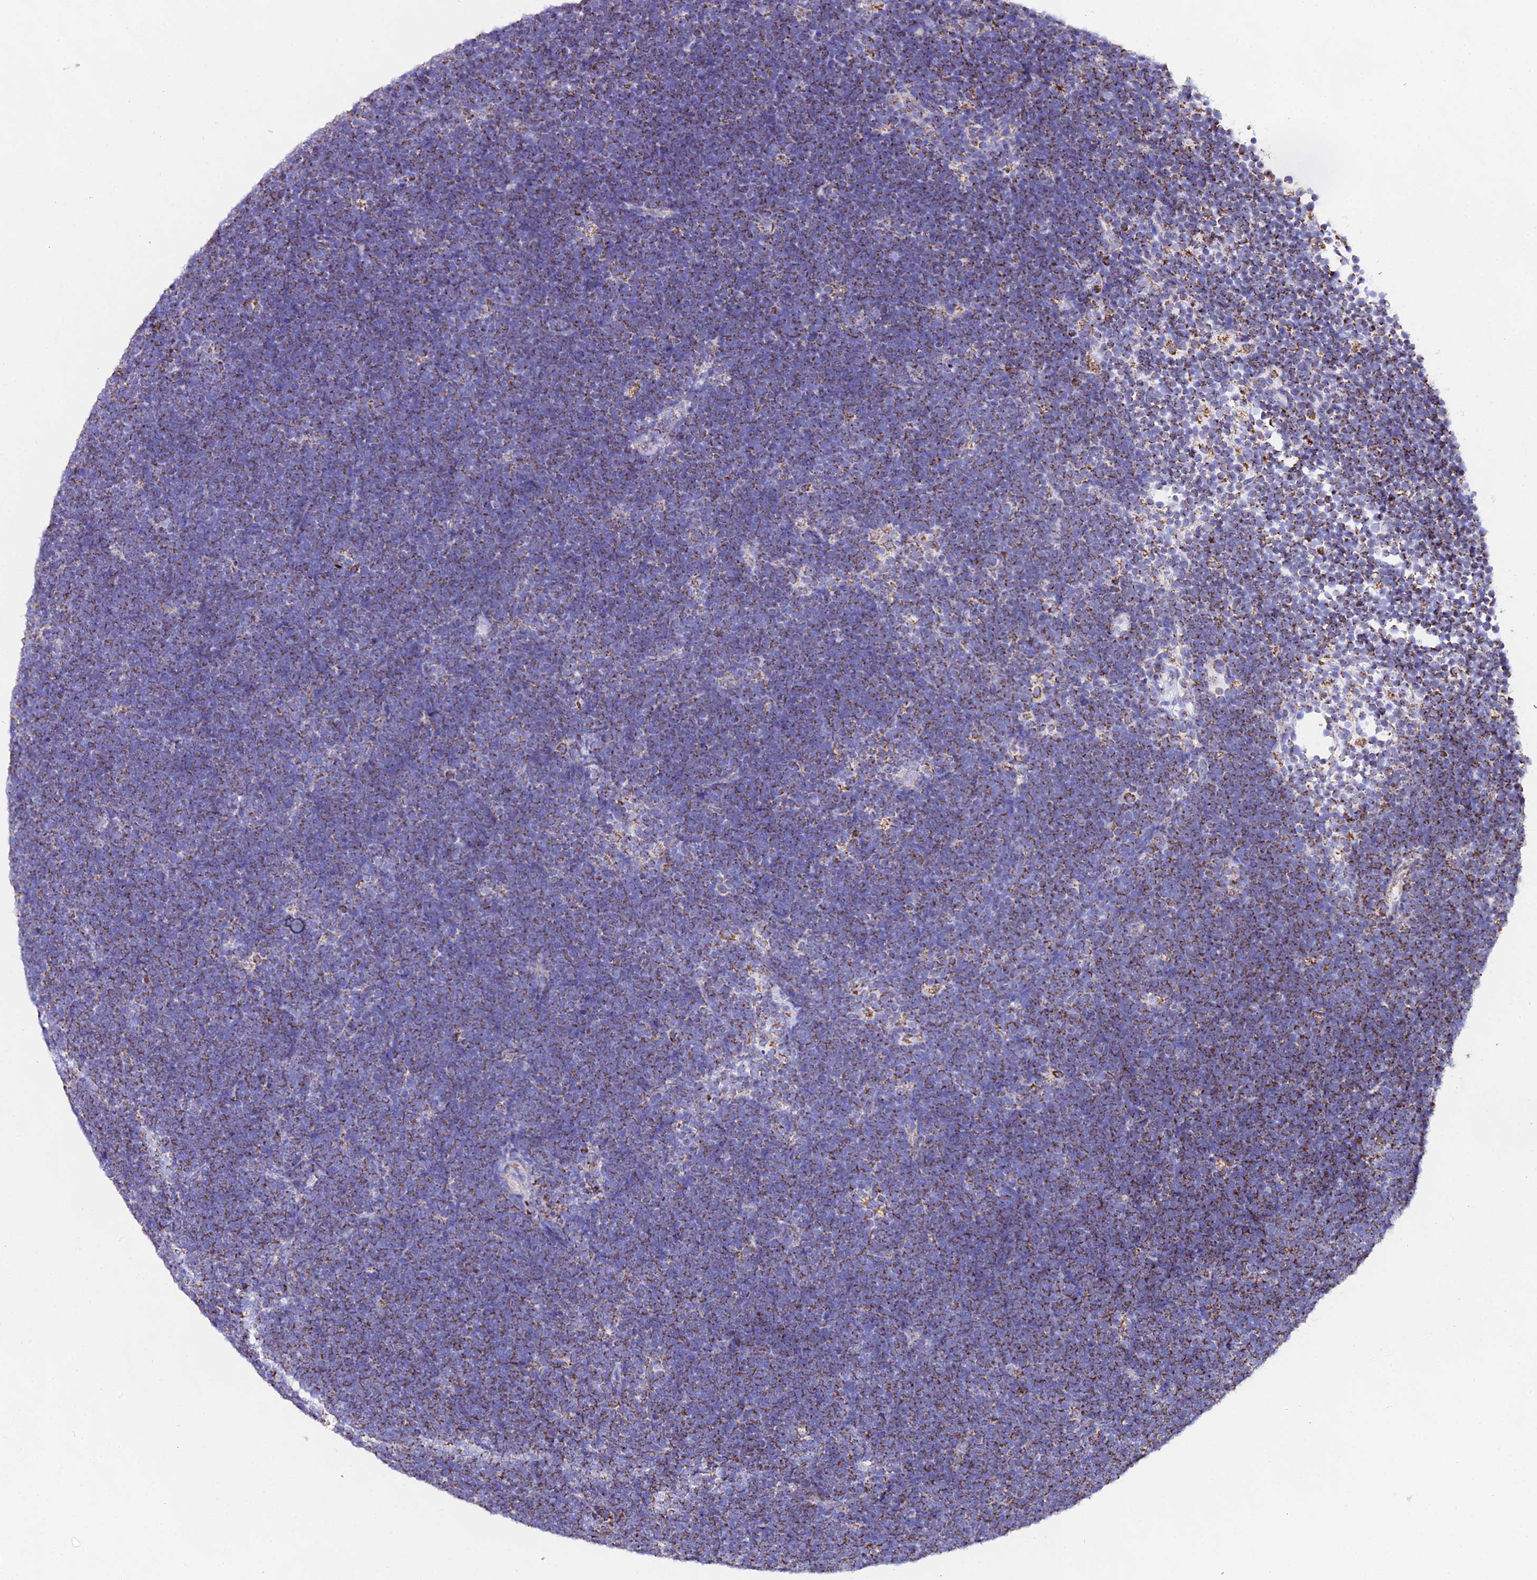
{"staining": {"intensity": "moderate", "quantity": ">75%", "location": "cytoplasmic/membranous"}, "tissue": "lymphoma", "cell_type": "Tumor cells", "image_type": "cancer", "snomed": [{"axis": "morphology", "description": "Malignant lymphoma, non-Hodgkin's type, High grade"}, {"axis": "topography", "description": "Lymph node"}], "caption": "Protein staining displays moderate cytoplasmic/membranous staining in about >75% of tumor cells in lymphoma.", "gene": "ATP5PD", "patient": {"sex": "male", "age": 13}}